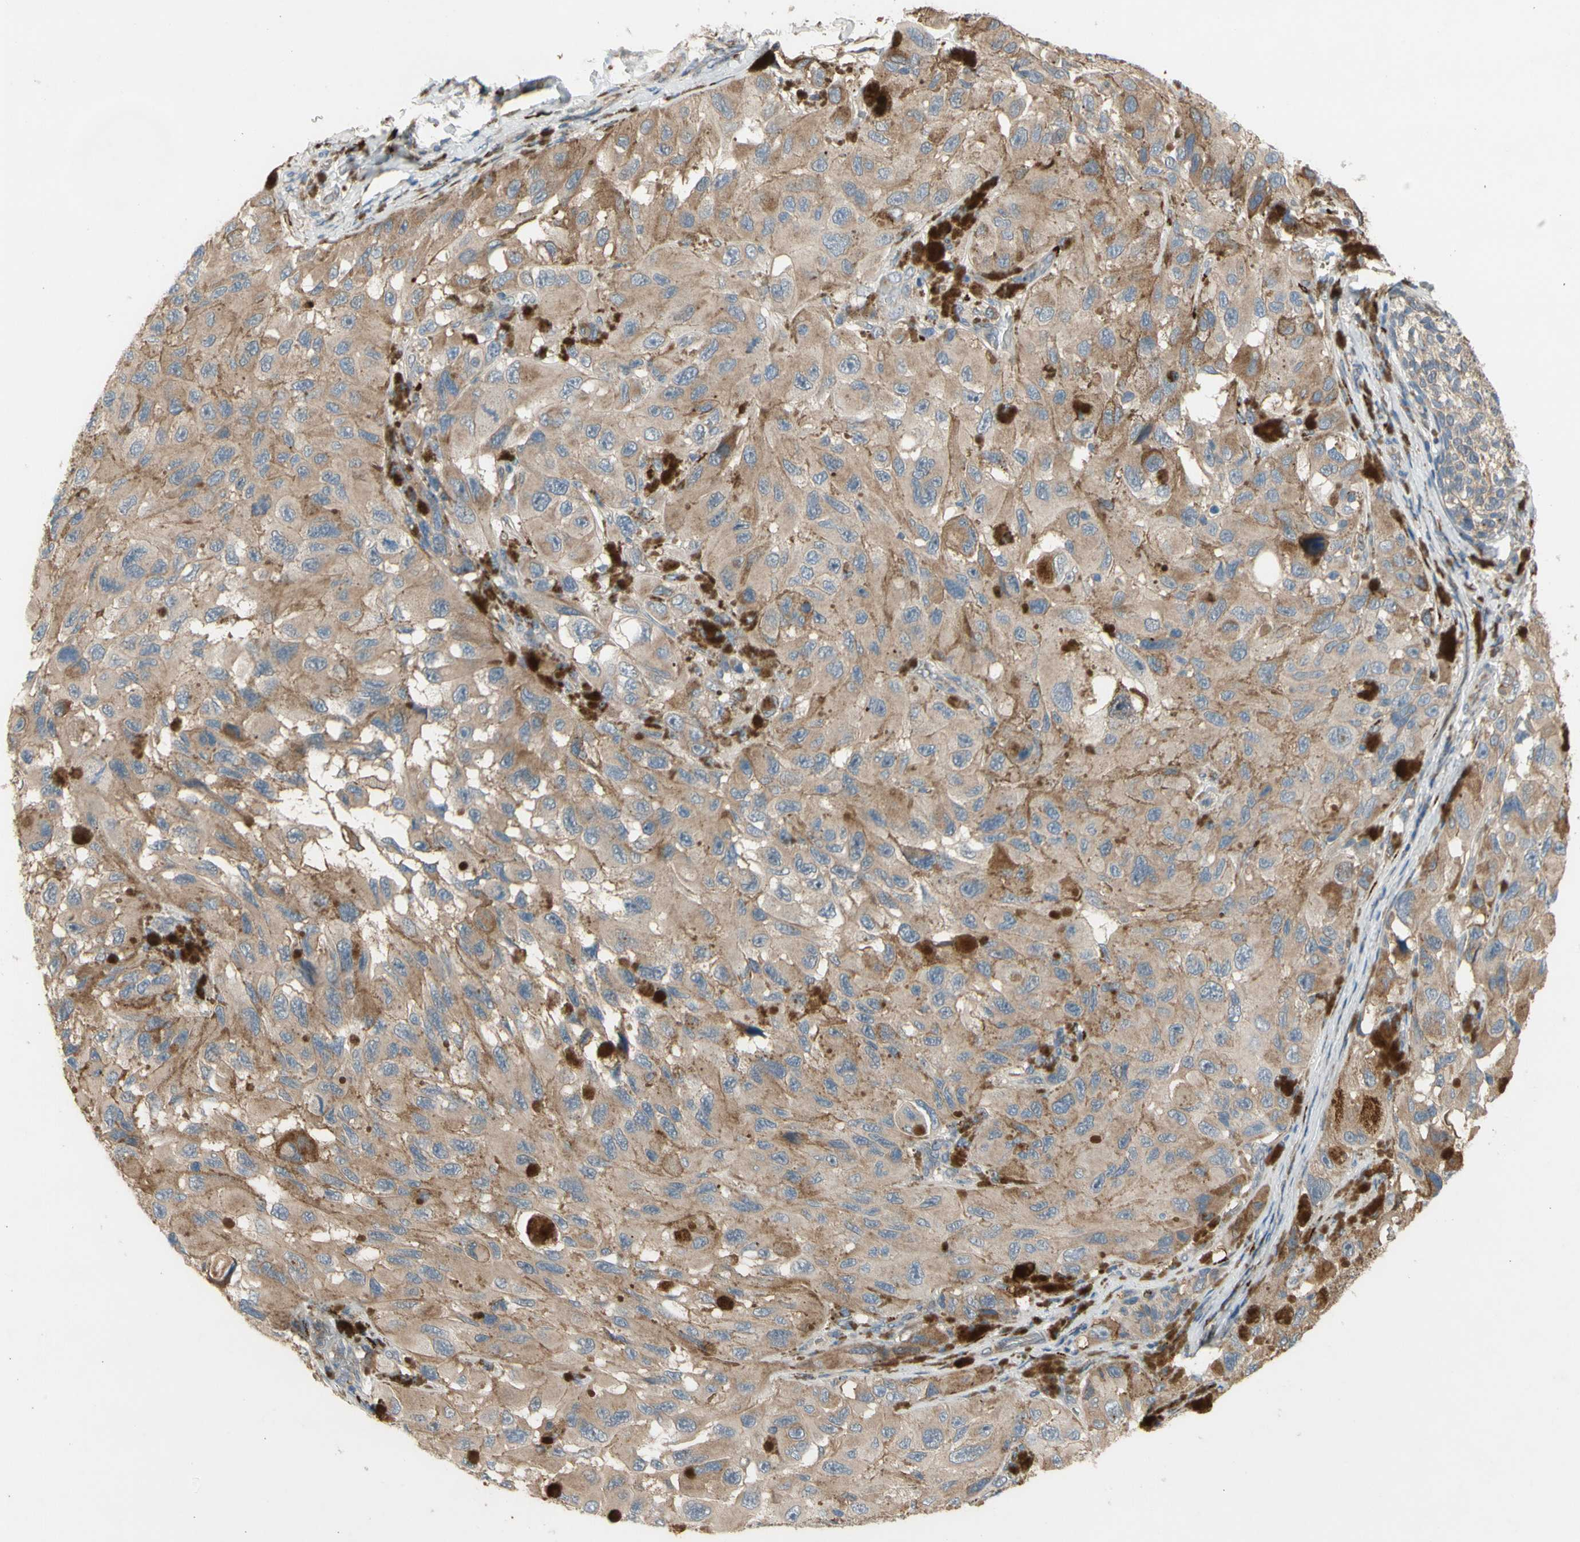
{"staining": {"intensity": "weak", "quantity": ">75%", "location": "cytoplasmic/membranous"}, "tissue": "melanoma", "cell_type": "Tumor cells", "image_type": "cancer", "snomed": [{"axis": "morphology", "description": "Malignant melanoma, NOS"}, {"axis": "topography", "description": "Skin"}], "caption": "High-power microscopy captured an immunohistochemistry photomicrograph of malignant melanoma, revealing weak cytoplasmic/membranous expression in about >75% of tumor cells.", "gene": "GALNT5", "patient": {"sex": "female", "age": 73}}